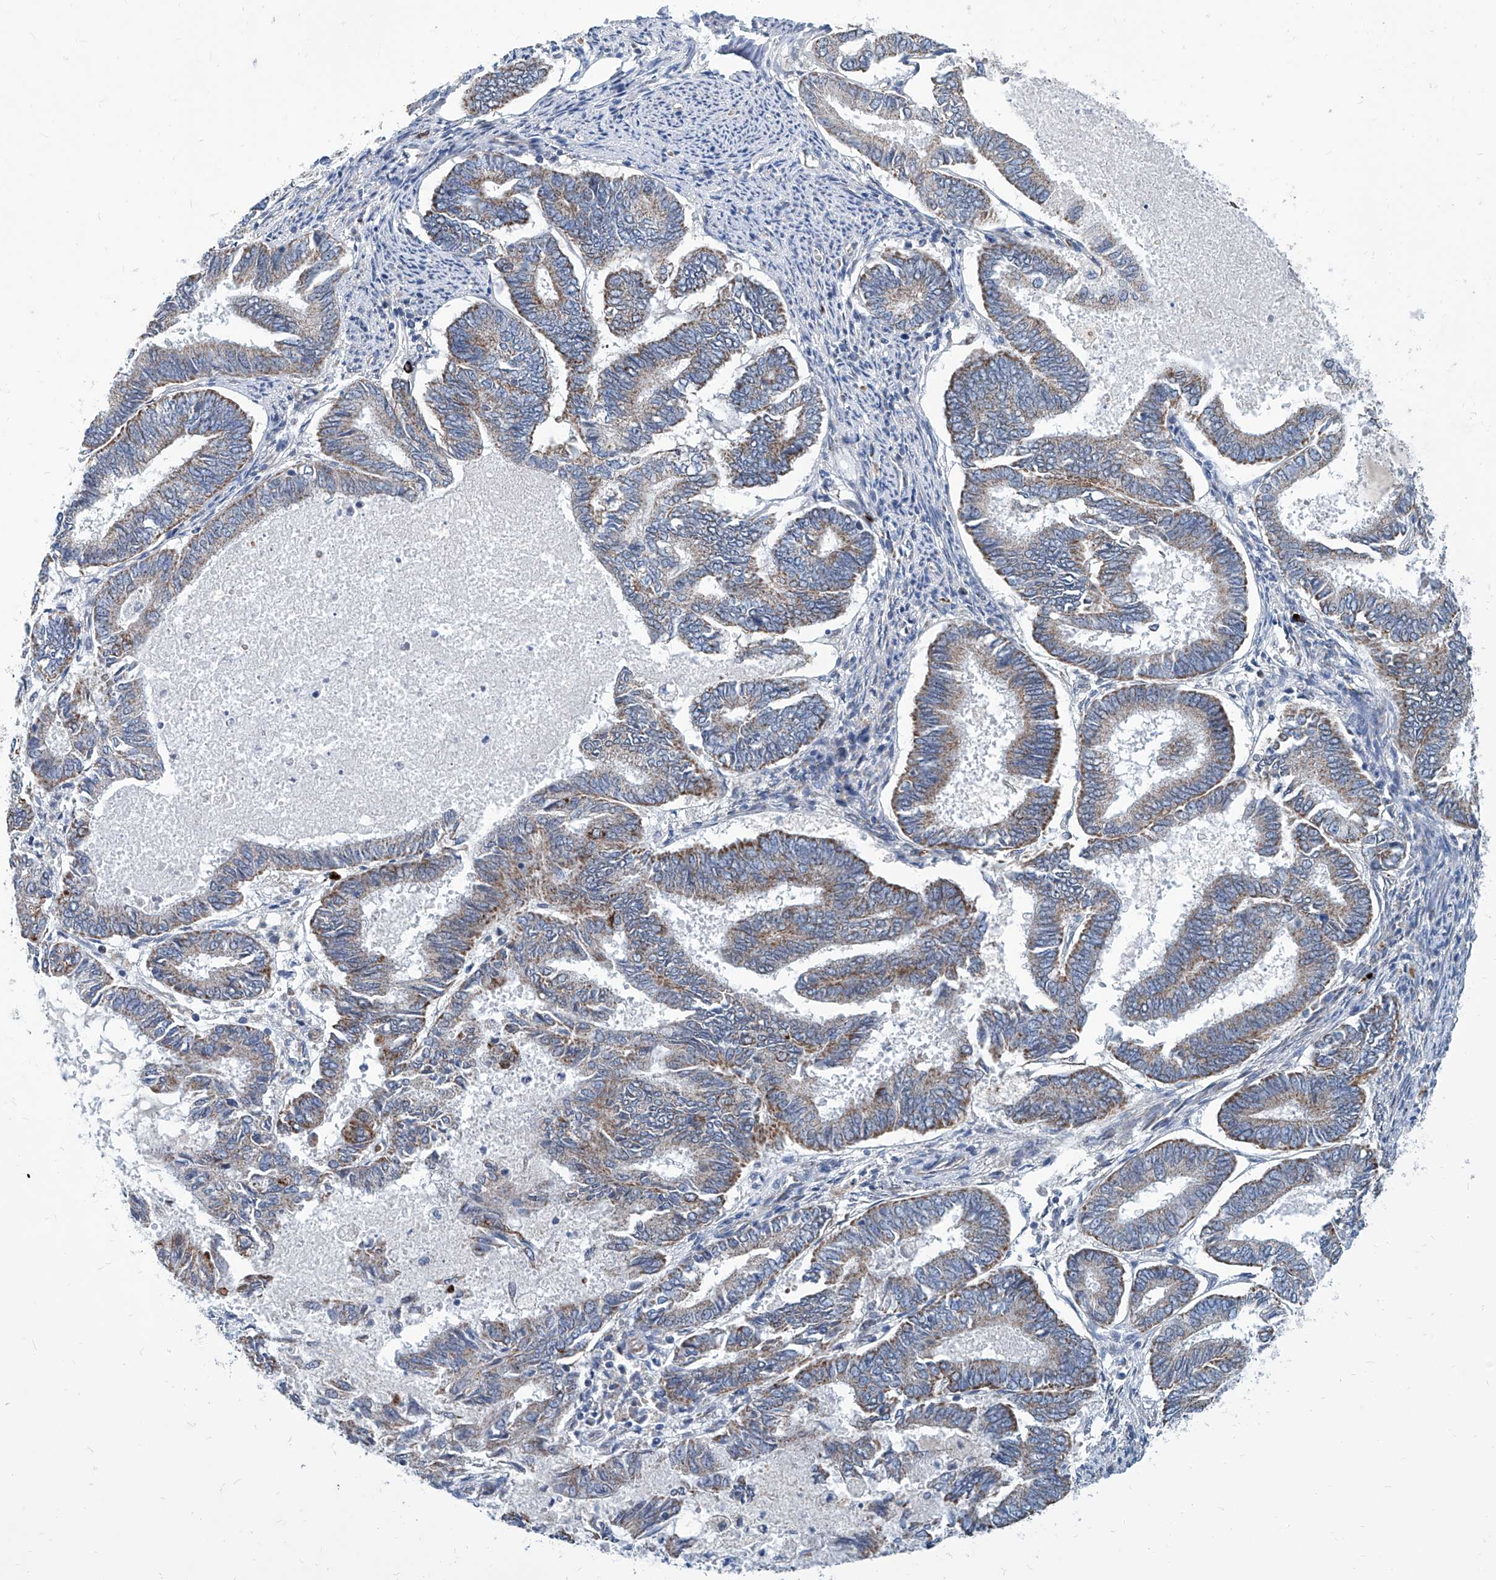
{"staining": {"intensity": "moderate", "quantity": "25%-75%", "location": "cytoplasmic/membranous"}, "tissue": "endometrial cancer", "cell_type": "Tumor cells", "image_type": "cancer", "snomed": [{"axis": "morphology", "description": "Adenocarcinoma, NOS"}, {"axis": "topography", "description": "Endometrium"}], "caption": "Human endometrial cancer (adenocarcinoma) stained with a protein marker shows moderate staining in tumor cells.", "gene": "USP48", "patient": {"sex": "female", "age": 86}}